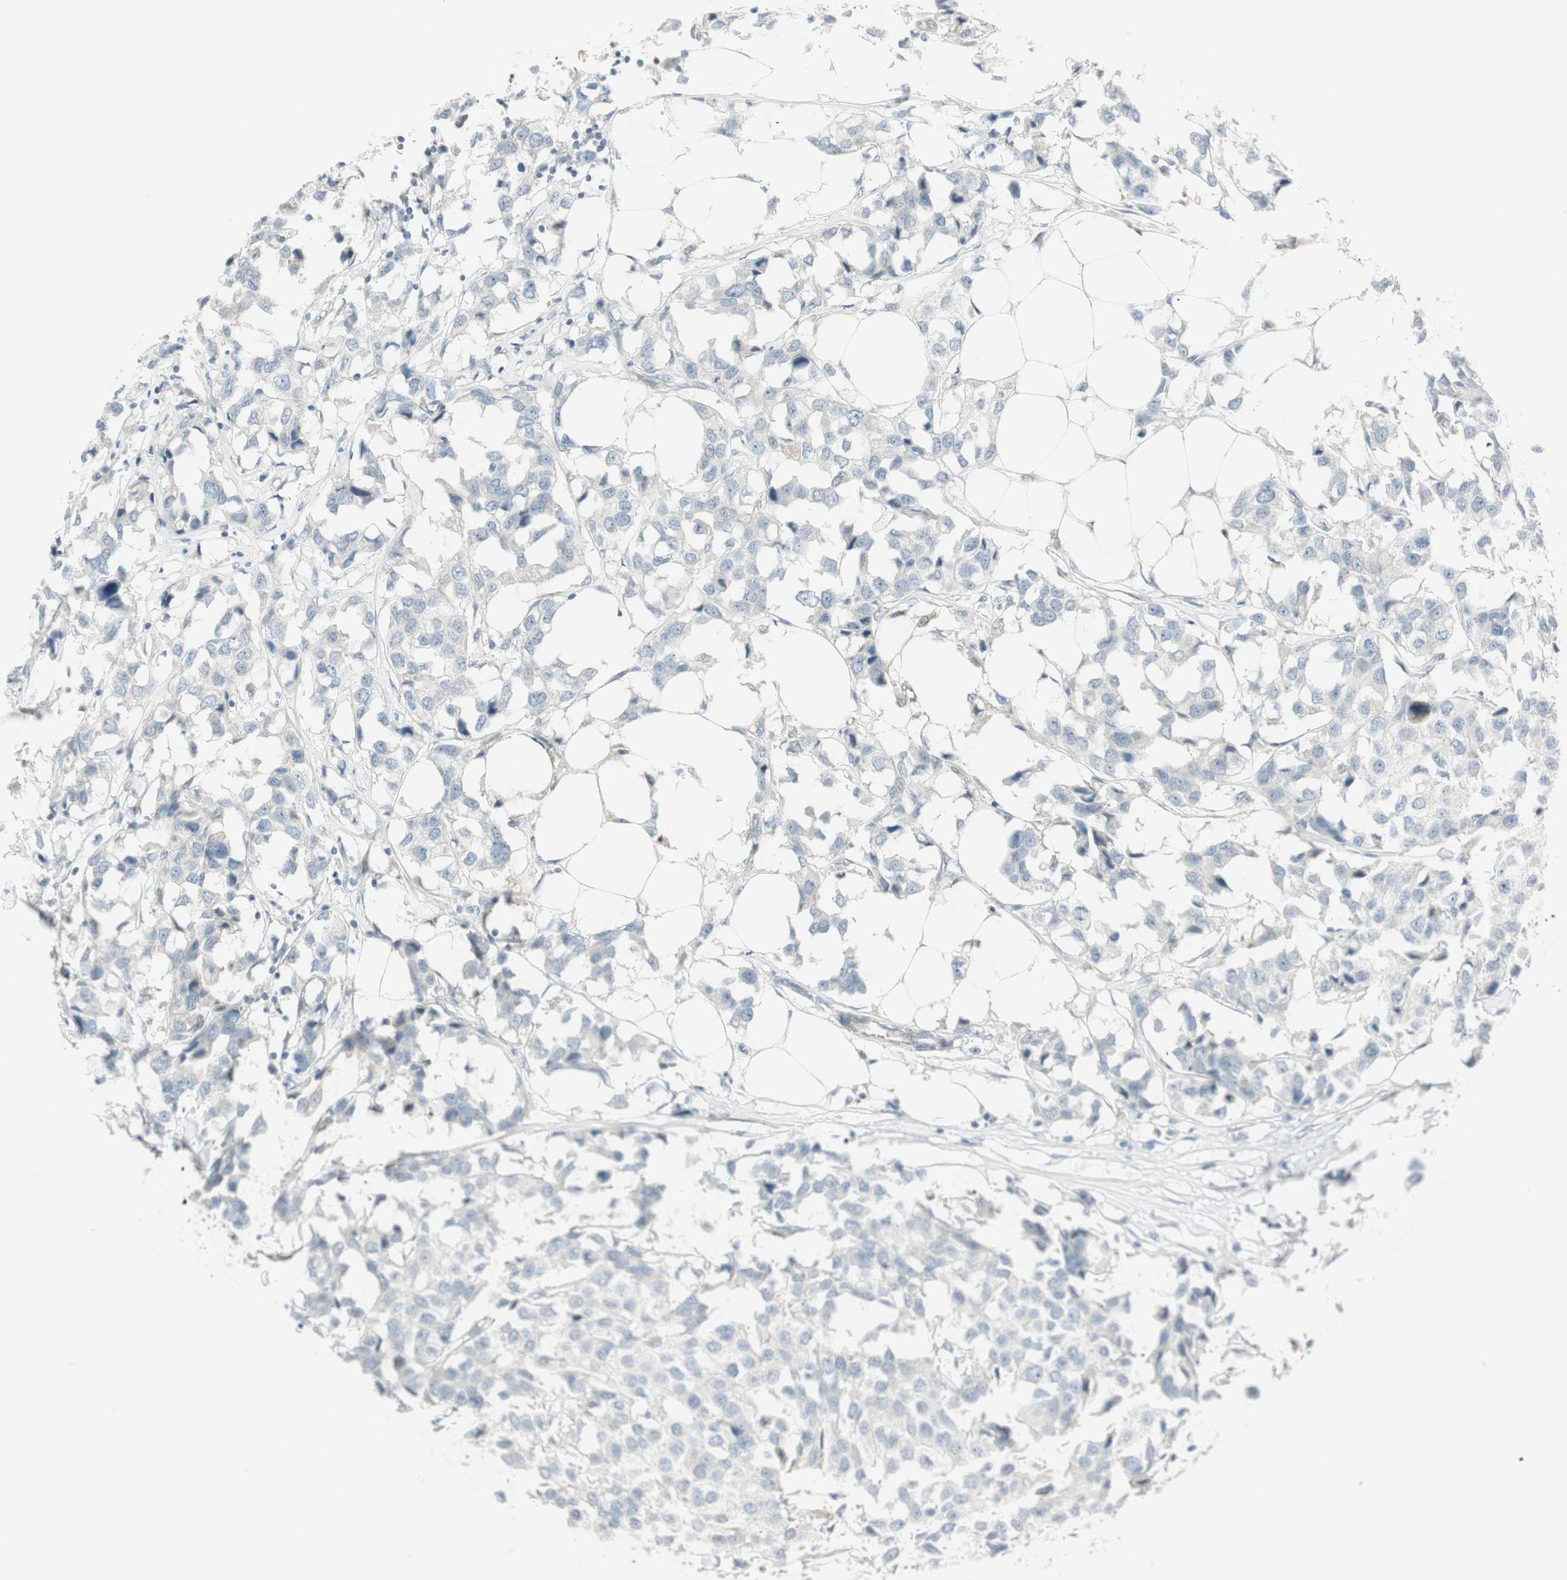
{"staining": {"intensity": "negative", "quantity": "none", "location": "none"}, "tissue": "breast cancer", "cell_type": "Tumor cells", "image_type": "cancer", "snomed": [{"axis": "morphology", "description": "Duct carcinoma"}, {"axis": "topography", "description": "Breast"}], "caption": "This is a micrograph of immunohistochemistry staining of breast cancer, which shows no staining in tumor cells.", "gene": "CGRRF1", "patient": {"sex": "female", "age": 80}}